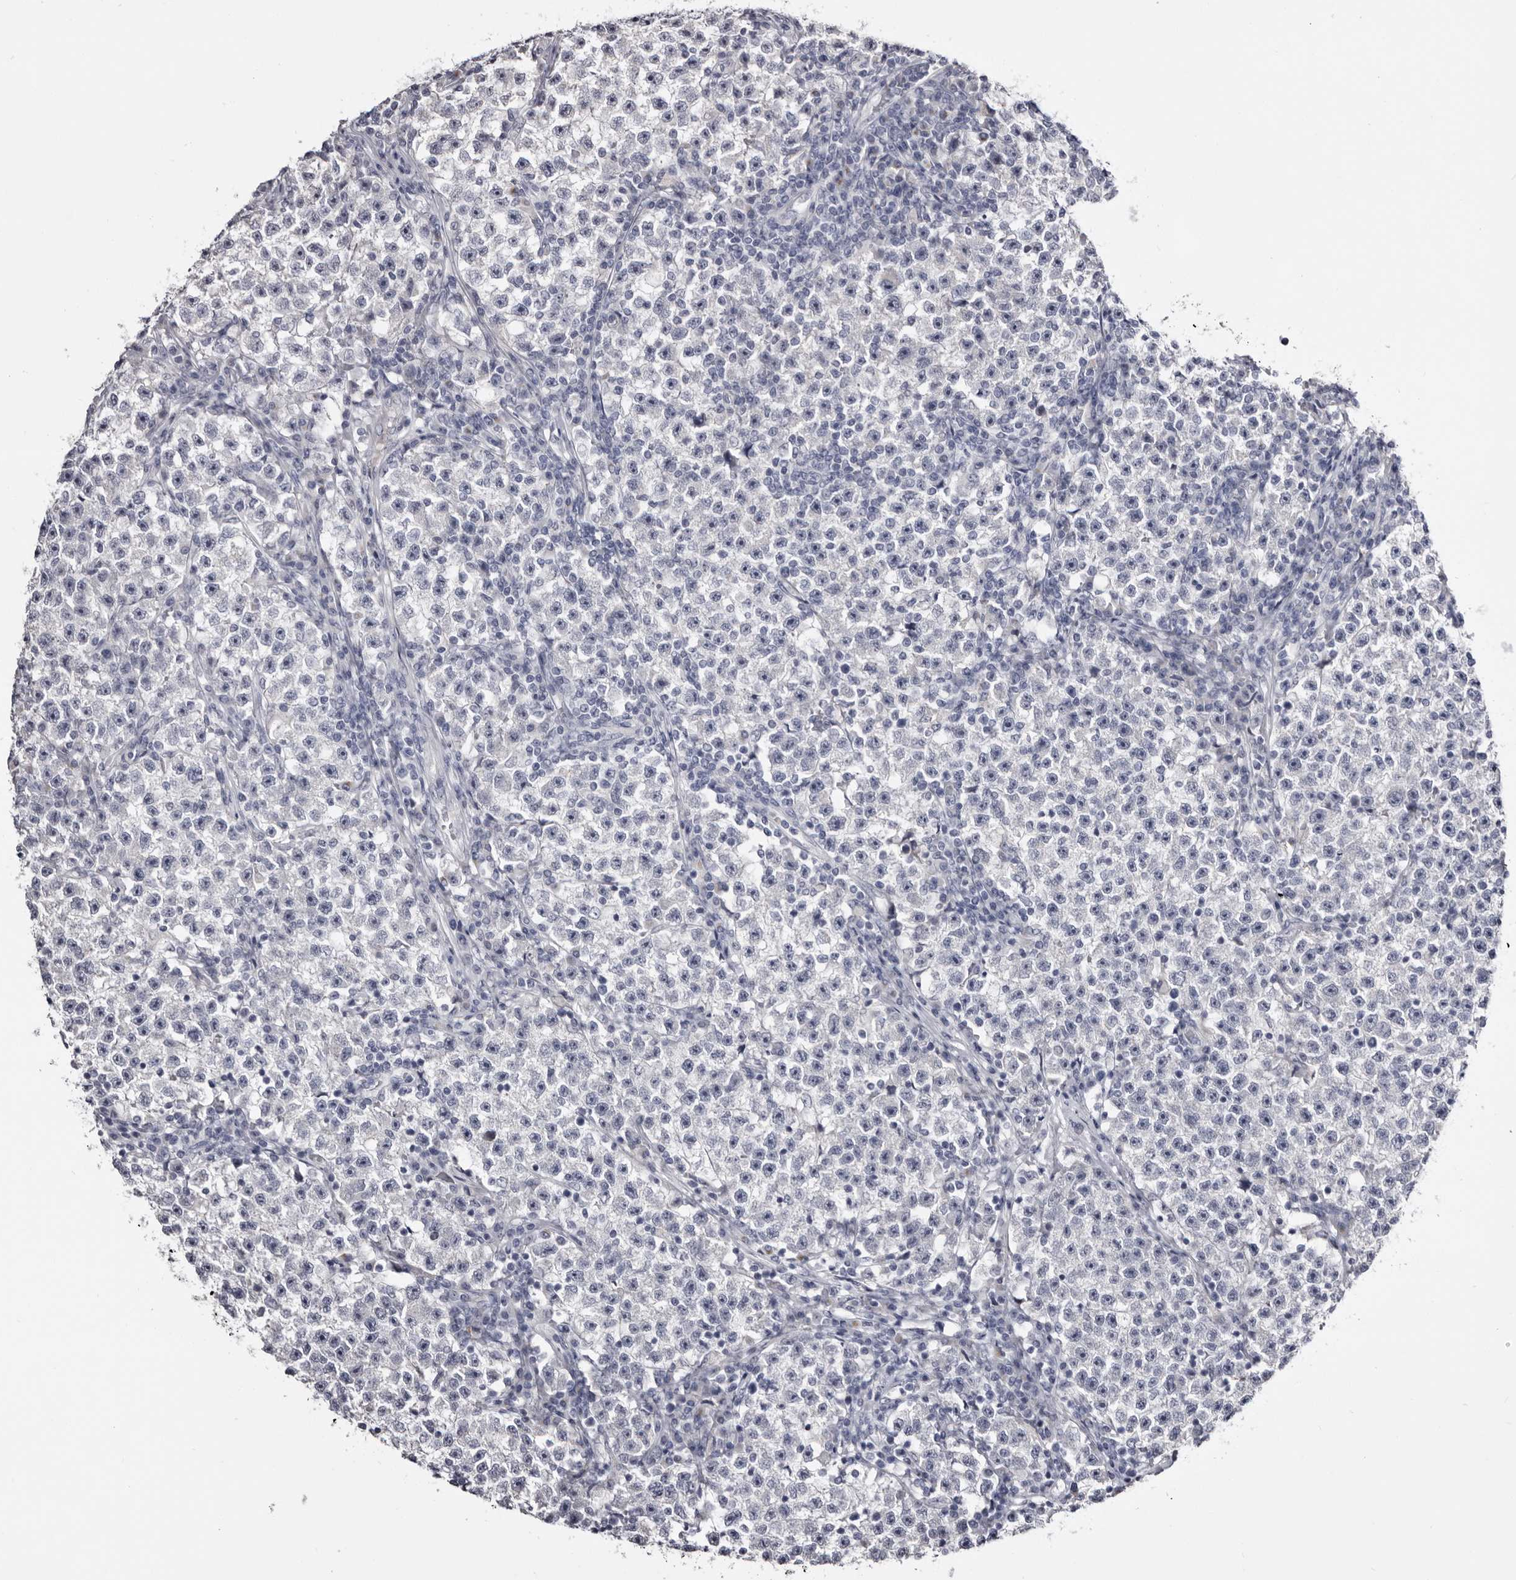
{"staining": {"intensity": "negative", "quantity": "none", "location": "none"}, "tissue": "testis cancer", "cell_type": "Tumor cells", "image_type": "cancer", "snomed": [{"axis": "morphology", "description": "Seminoma, NOS"}, {"axis": "topography", "description": "Testis"}], "caption": "Tumor cells show no significant protein positivity in seminoma (testis). Brightfield microscopy of immunohistochemistry stained with DAB (brown) and hematoxylin (blue), captured at high magnification.", "gene": "CASQ1", "patient": {"sex": "male", "age": 22}}